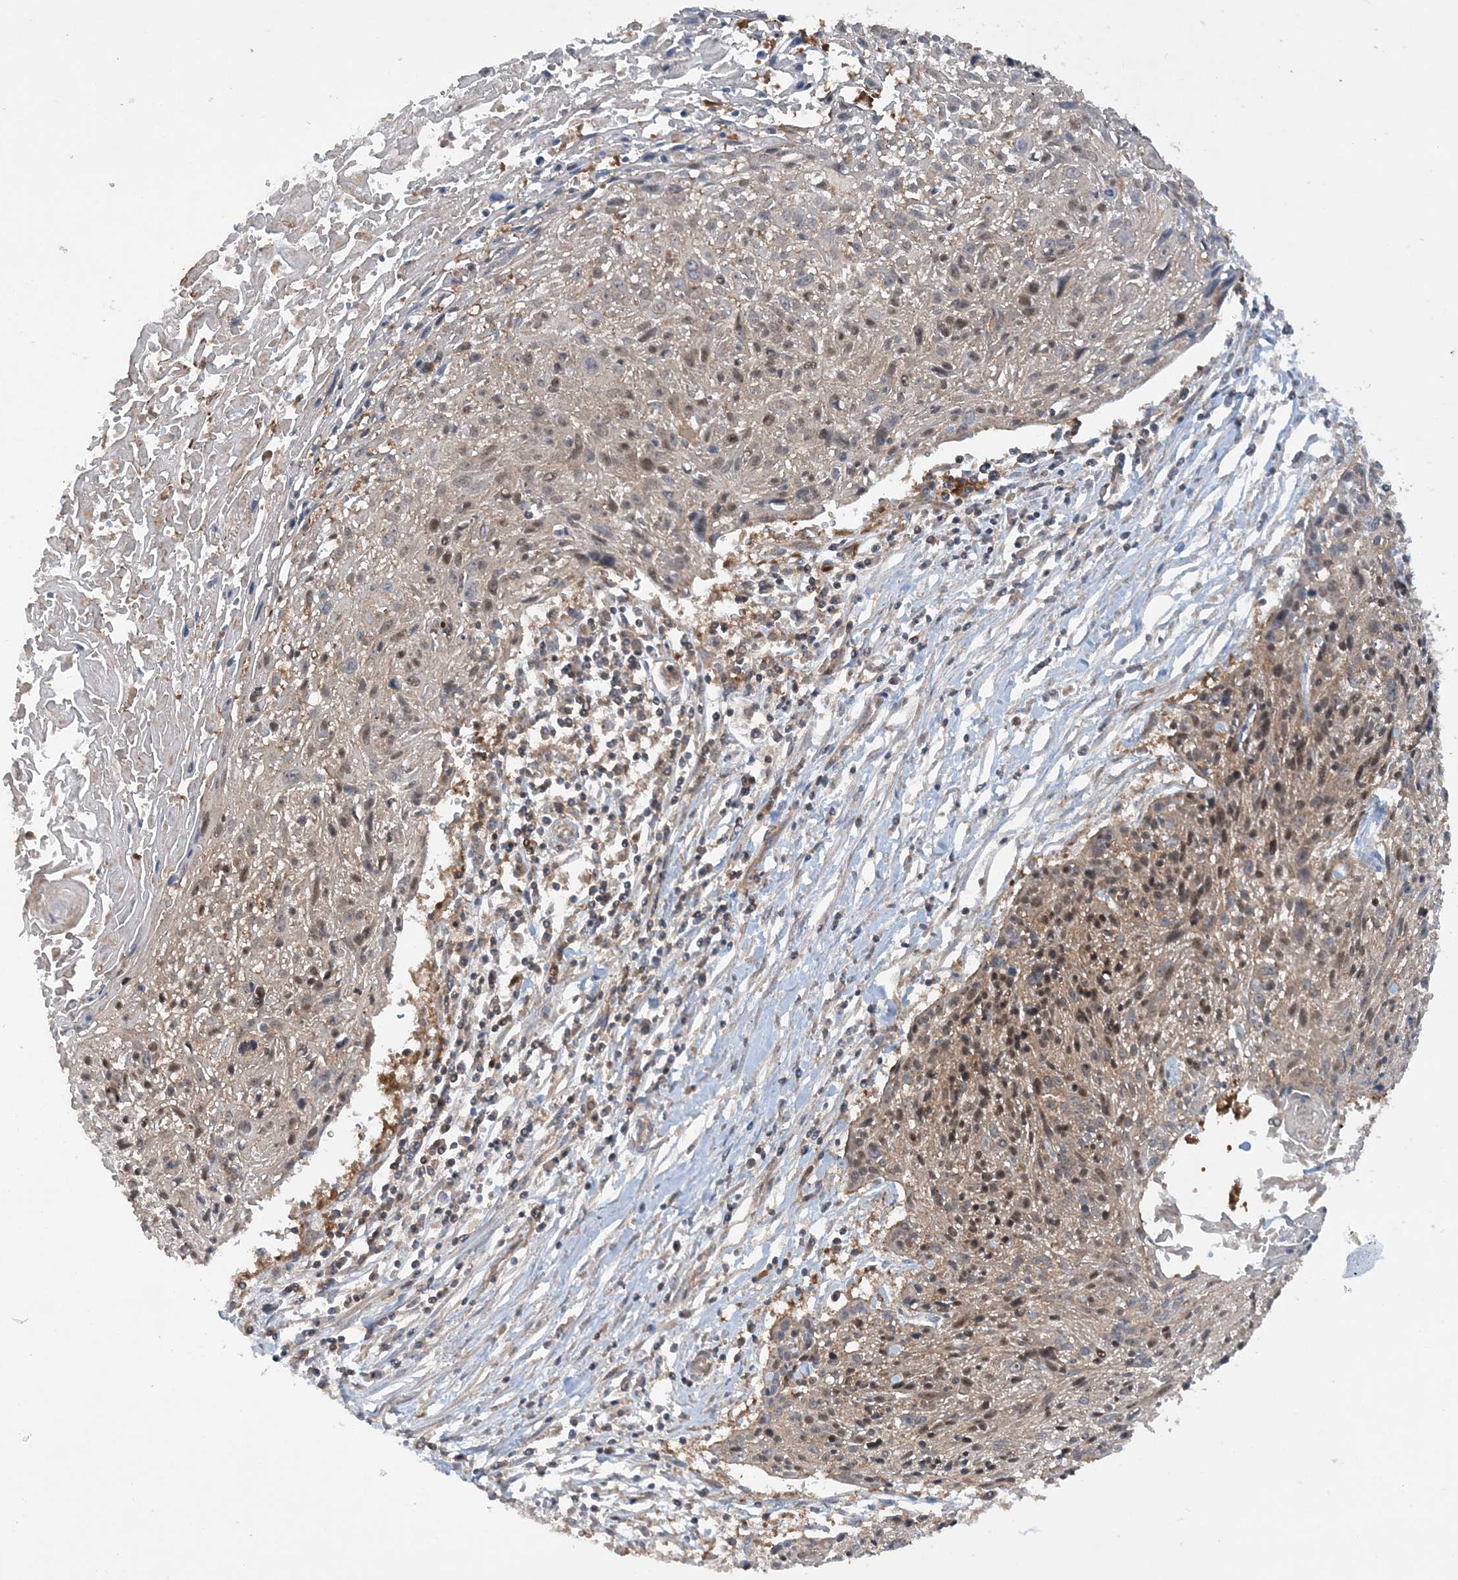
{"staining": {"intensity": "moderate", "quantity": "25%-75%", "location": "cytoplasmic/membranous,nuclear"}, "tissue": "cervical cancer", "cell_type": "Tumor cells", "image_type": "cancer", "snomed": [{"axis": "morphology", "description": "Squamous cell carcinoma, NOS"}, {"axis": "topography", "description": "Cervix"}], "caption": "This is a micrograph of immunohistochemistry staining of cervical cancer (squamous cell carcinoma), which shows moderate staining in the cytoplasmic/membranous and nuclear of tumor cells.", "gene": "ACAP2", "patient": {"sex": "female", "age": 51}}